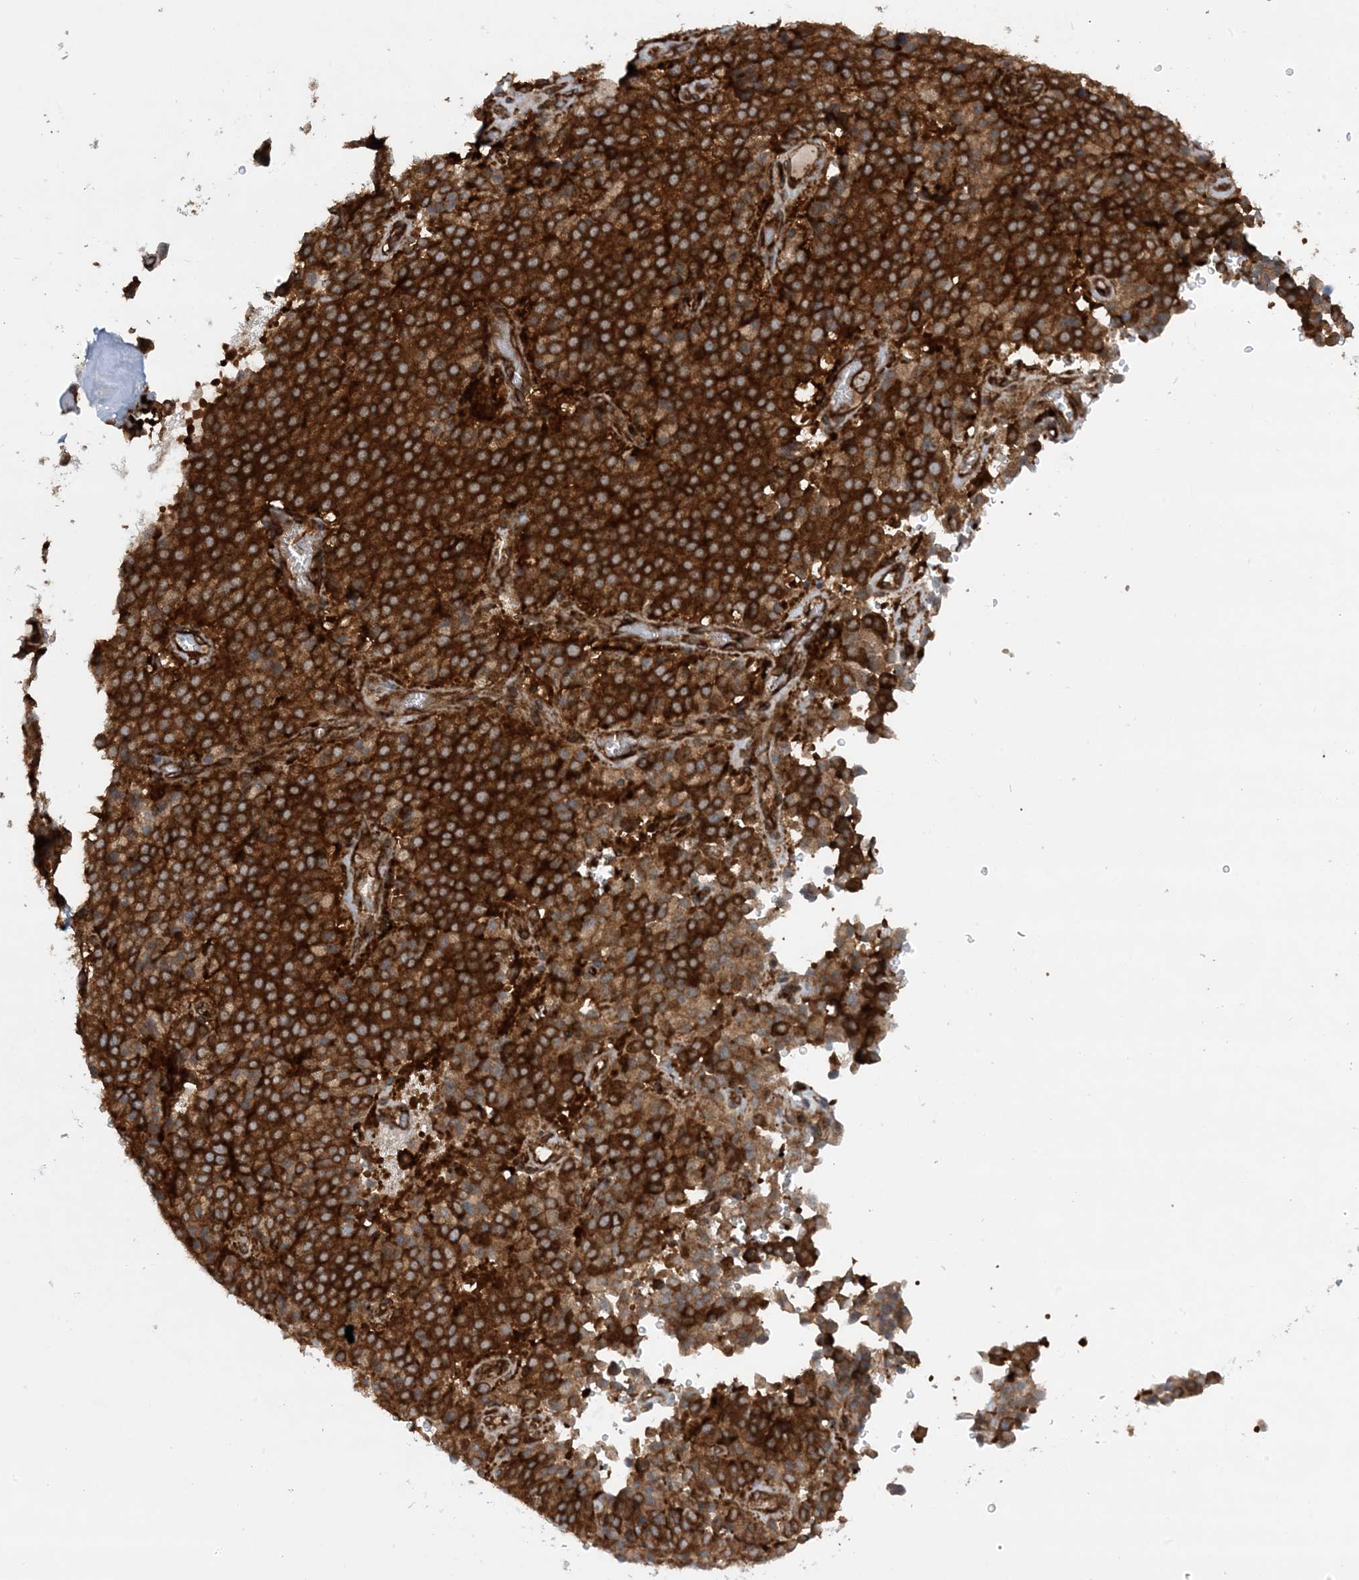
{"staining": {"intensity": "strong", "quantity": ">75%", "location": "cytoplasmic/membranous"}, "tissue": "pancreatic cancer", "cell_type": "Tumor cells", "image_type": "cancer", "snomed": [{"axis": "morphology", "description": "Adenocarcinoma, NOS"}, {"axis": "topography", "description": "Pancreas"}], "caption": "This photomicrograph demonstrates adenocarcinoma (pancreatic) stained with IHC to label a protein in brown. The cytoplasmic/membranous of tumor cells show strong positivity for the protein. Nuclei are counter-stained blue.", "gene": "STAM2", "patient": {"sex": "male", "age": 65}}